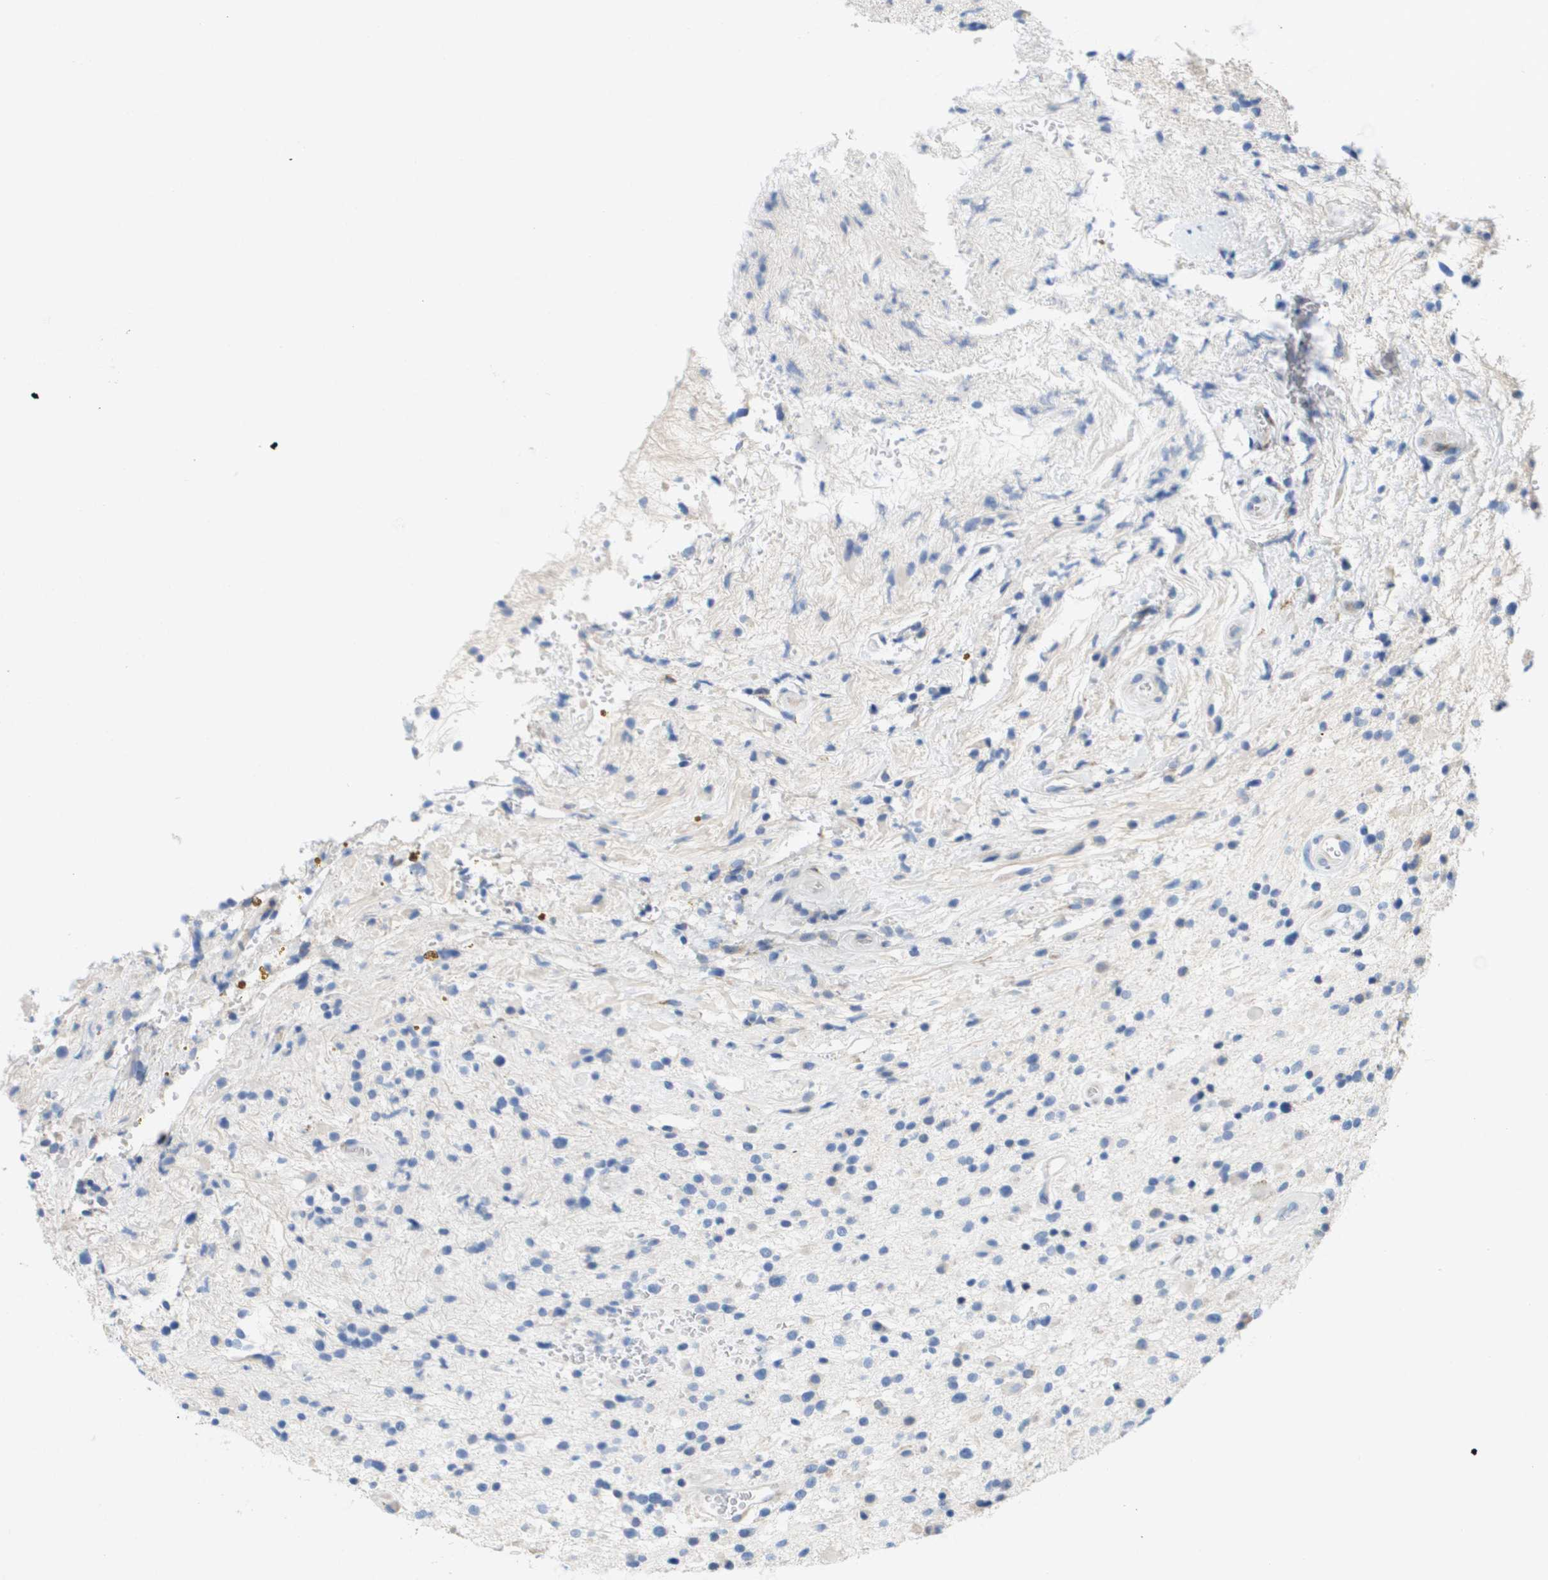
{"staining": {"intensity": "negative", "quantity": "none", "location": "none"}, "tissue": "glioma", "cell_type": "Tumor cells", "image_type": "cancer", "snomed": [{"axis": "morphology", "description": "Glioma, malignant, High grade"}, {"axis": "topography", "description": "Brain"}], "caption": "Tumor cells show no significant staining in high-grade glioma (malignant).", "gene": "CD3G", "patient": {"sex": "male", "age": 33}}